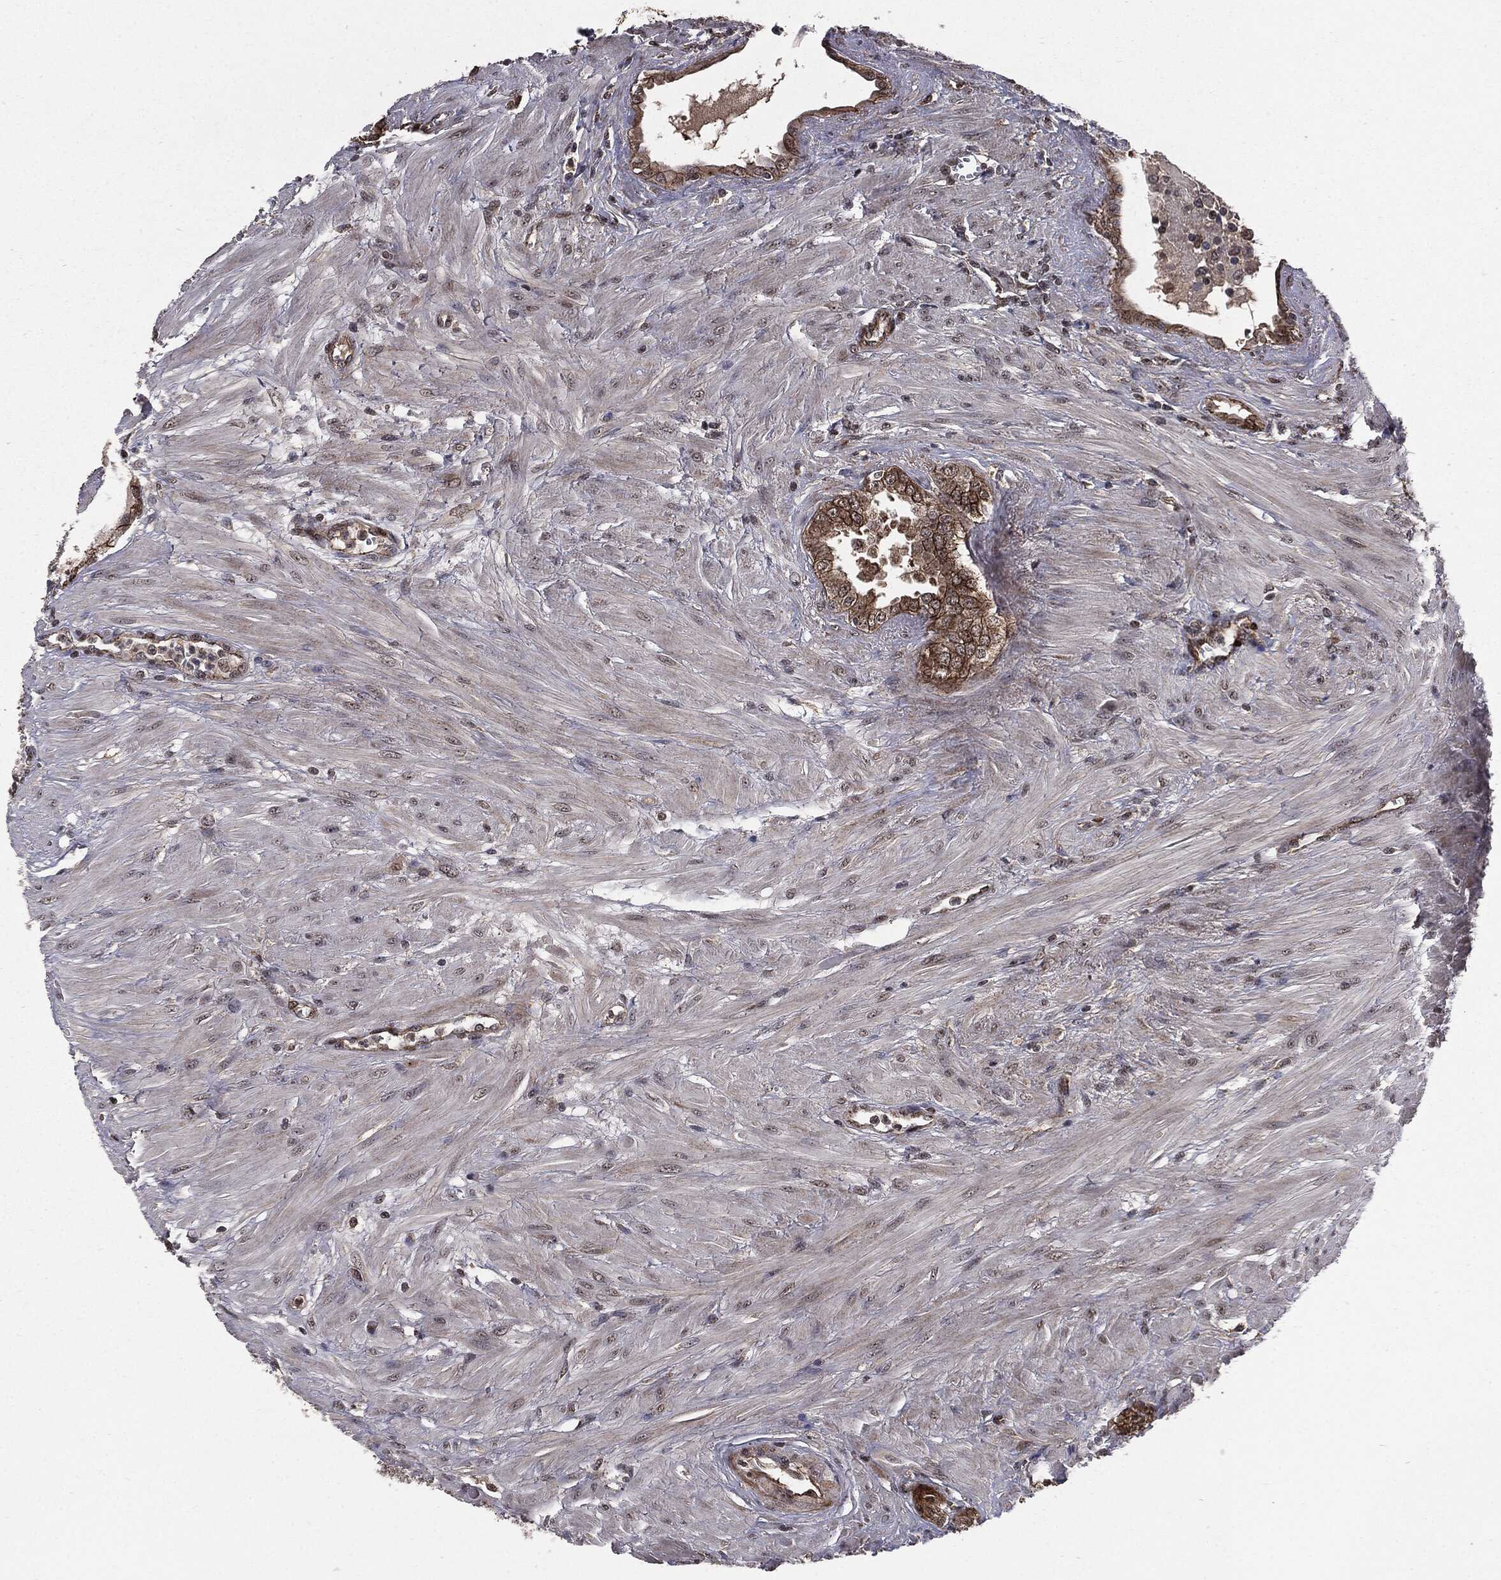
{"staining": {"intensity": "strong", "quantity": "<25%", "location": "cytoplasmic/membranous"}, "tissue": "prostate cancer", "cell_type": "Tumor cells", "image_type": "cancer", "snomed": [{"axis": "morphology", "description": "Adenocarcinoma, NOS"}, {"axis": "topography", "description": "Prostate and seminal vesicle, NOS"}, {"axis": "topography", "description": "Prostate"}], "caption": "Protein expression analysis of human prostate cancer (adenocarcinoma) reveals strong cytoplasmic/membranous expression in approximately <25% of tumor cells.", "gene": "PTPA", "patient": {"sex": "male", "age": 79}}